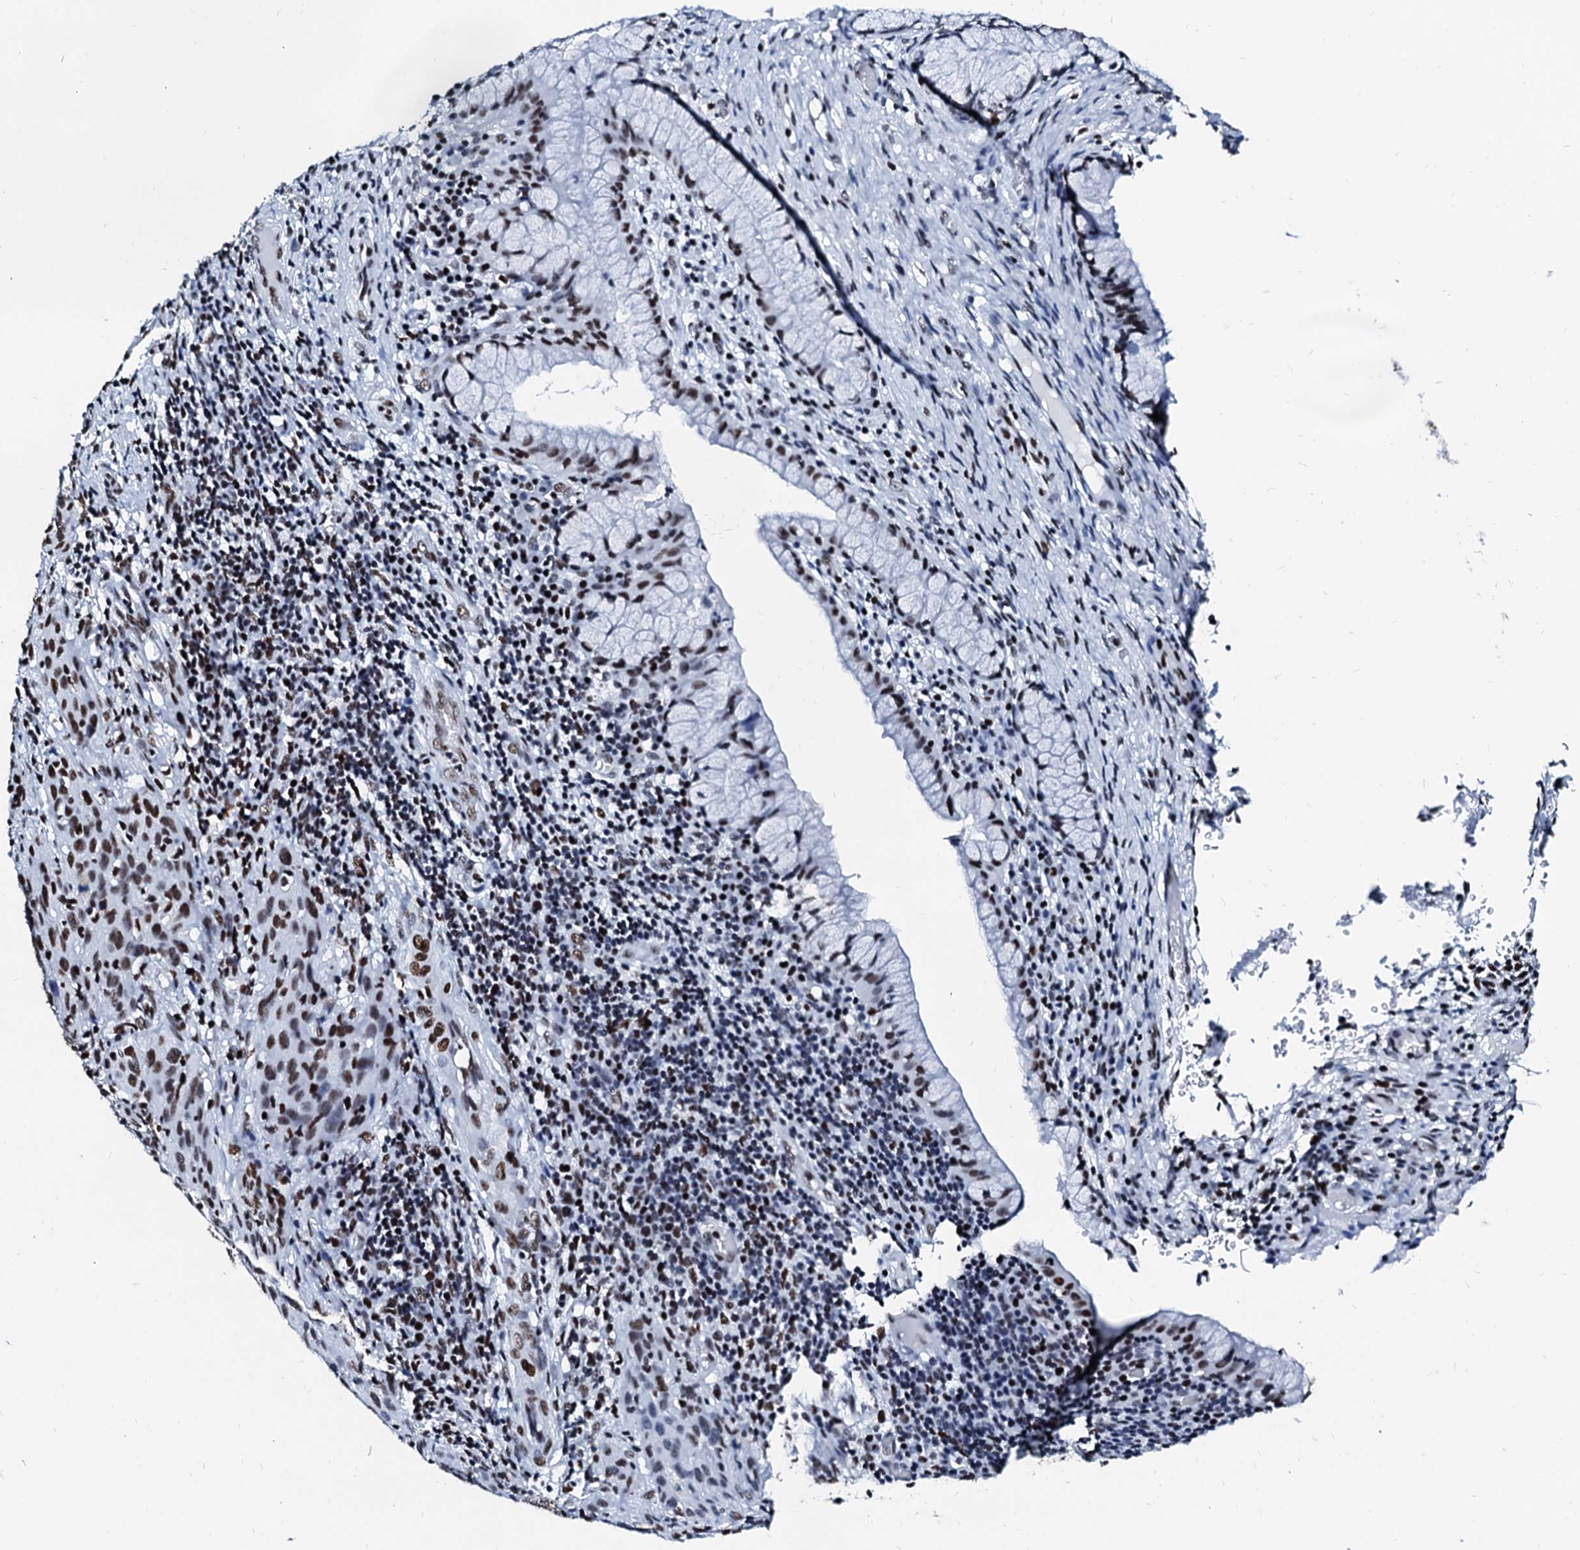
{"staining": {"intensity": "moderate", "quantity": ">75%", "location": "nuclear"}, "tissue": "cervical cancer", "cell_type": "Tumor cells", "image_type": "cancer", "snomed": [{"axis": "morphology", "description": "Squamous cell carcinoma, NOS"}, {"axis": "topography", "description": "Cervix"}], "caption": "This photomicrograph shows cervical cancer stained with immunohistochemistry (IHC) to label a protein in brown. The nuclear of tumor cells show moderate positivity for the protein. Nuclei are counter-stained blue.", "gene": "RALY", "patient": {"sex": "female", "age": 50}}